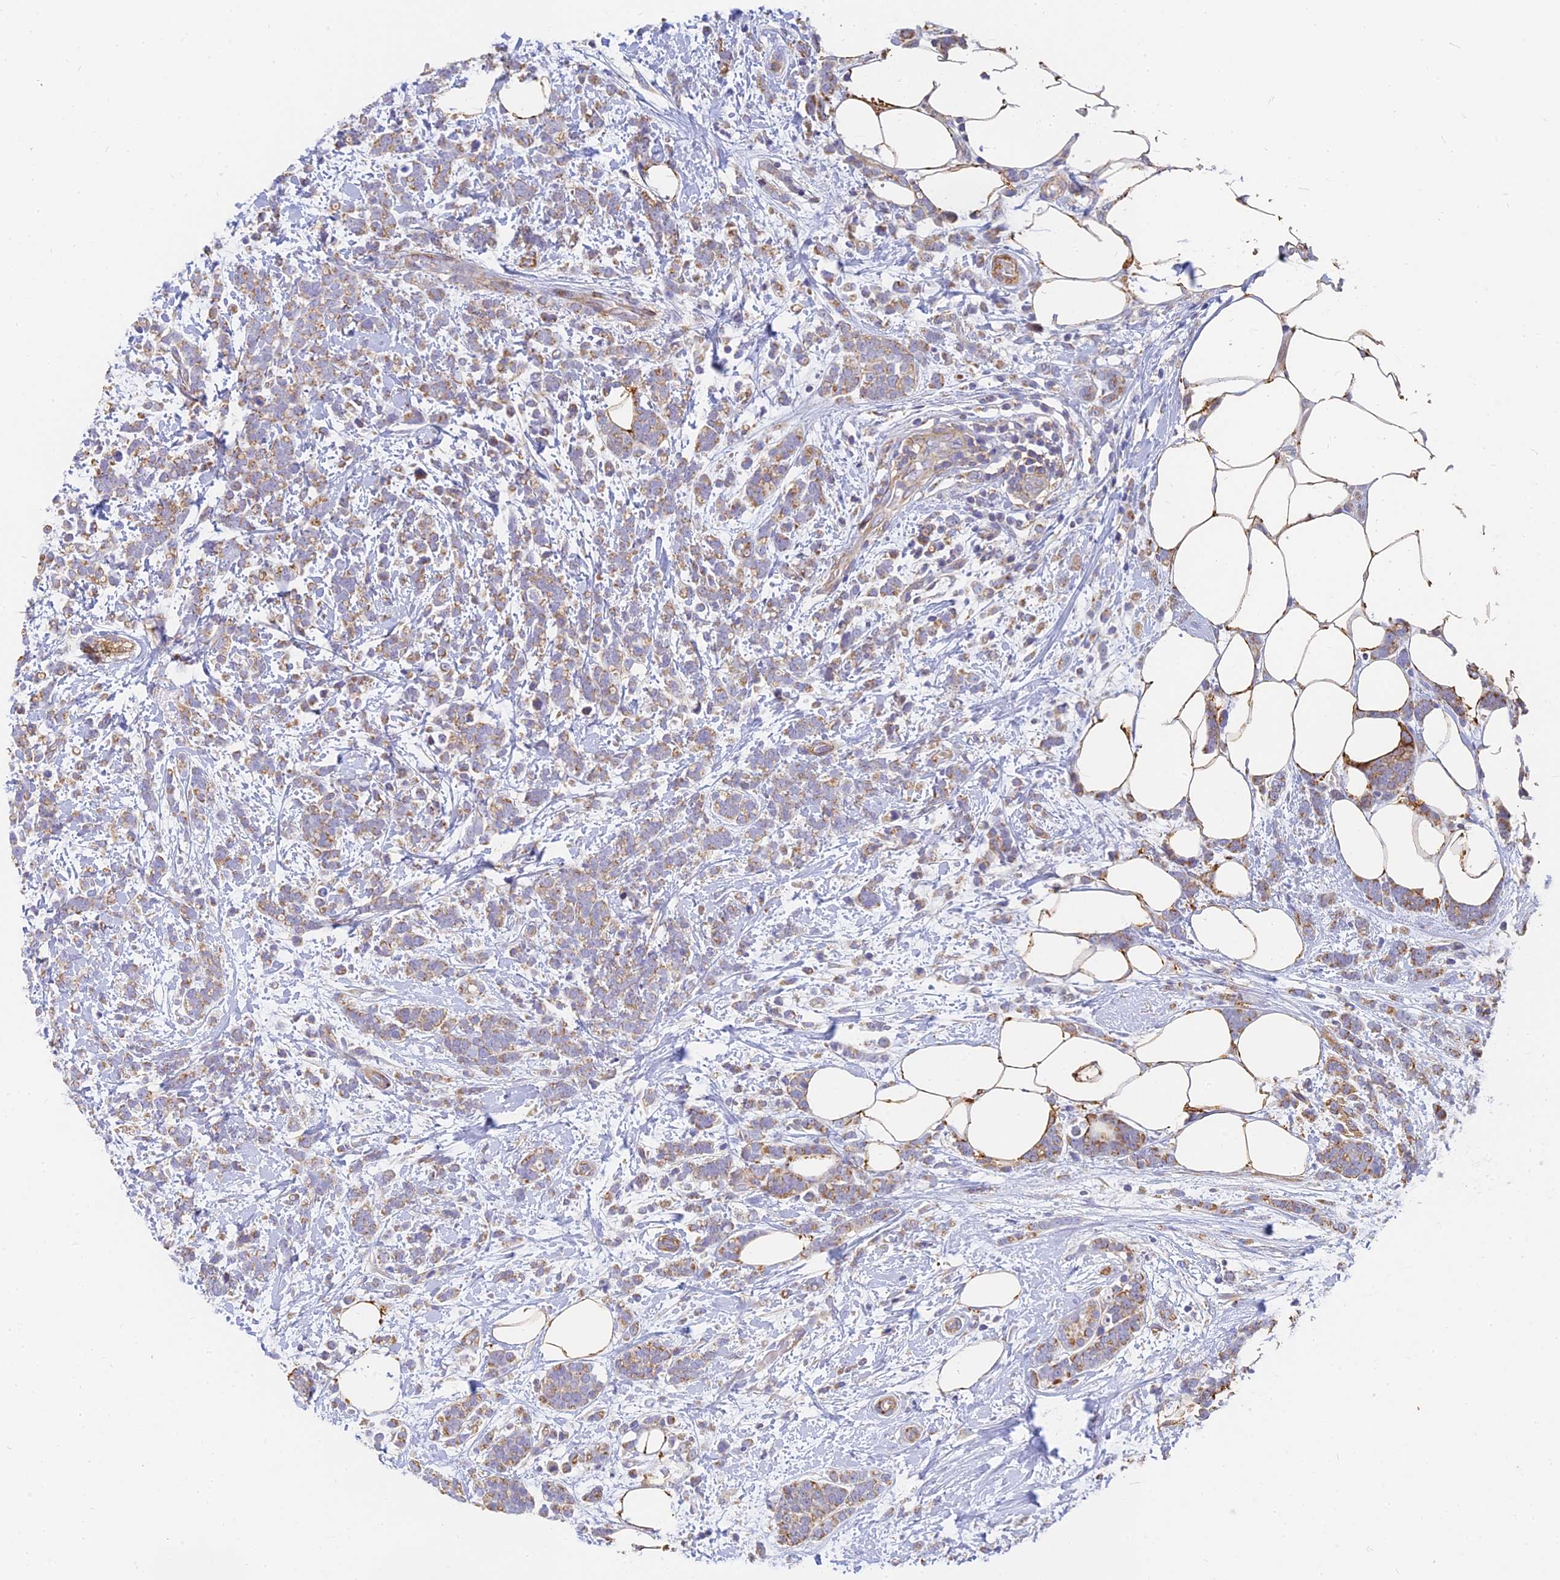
{"staining": {"intensity": "weak", "quantity": ">75%", "location": "cytoplasmic/membranous"}, "tissue": "breast cancer", "cell_type": "Tumor cells", "image_type": "cancer", "snomed": [{"axis": "morphology", "description": "Lobular carcinoma"}, {"axis": "topography", "description": "Breast"}], "caption": "This histopathology image demonstrates breast cancer stained with immunohistochemistry (IHC) to label a protein in brown. The cytoplasmic/membranous of tumor cells show weak positivity for the protein. Nuclei are counter-stained blue.", "gene": "MRPL15", "patient": {"sex": "female", "age": 58}}